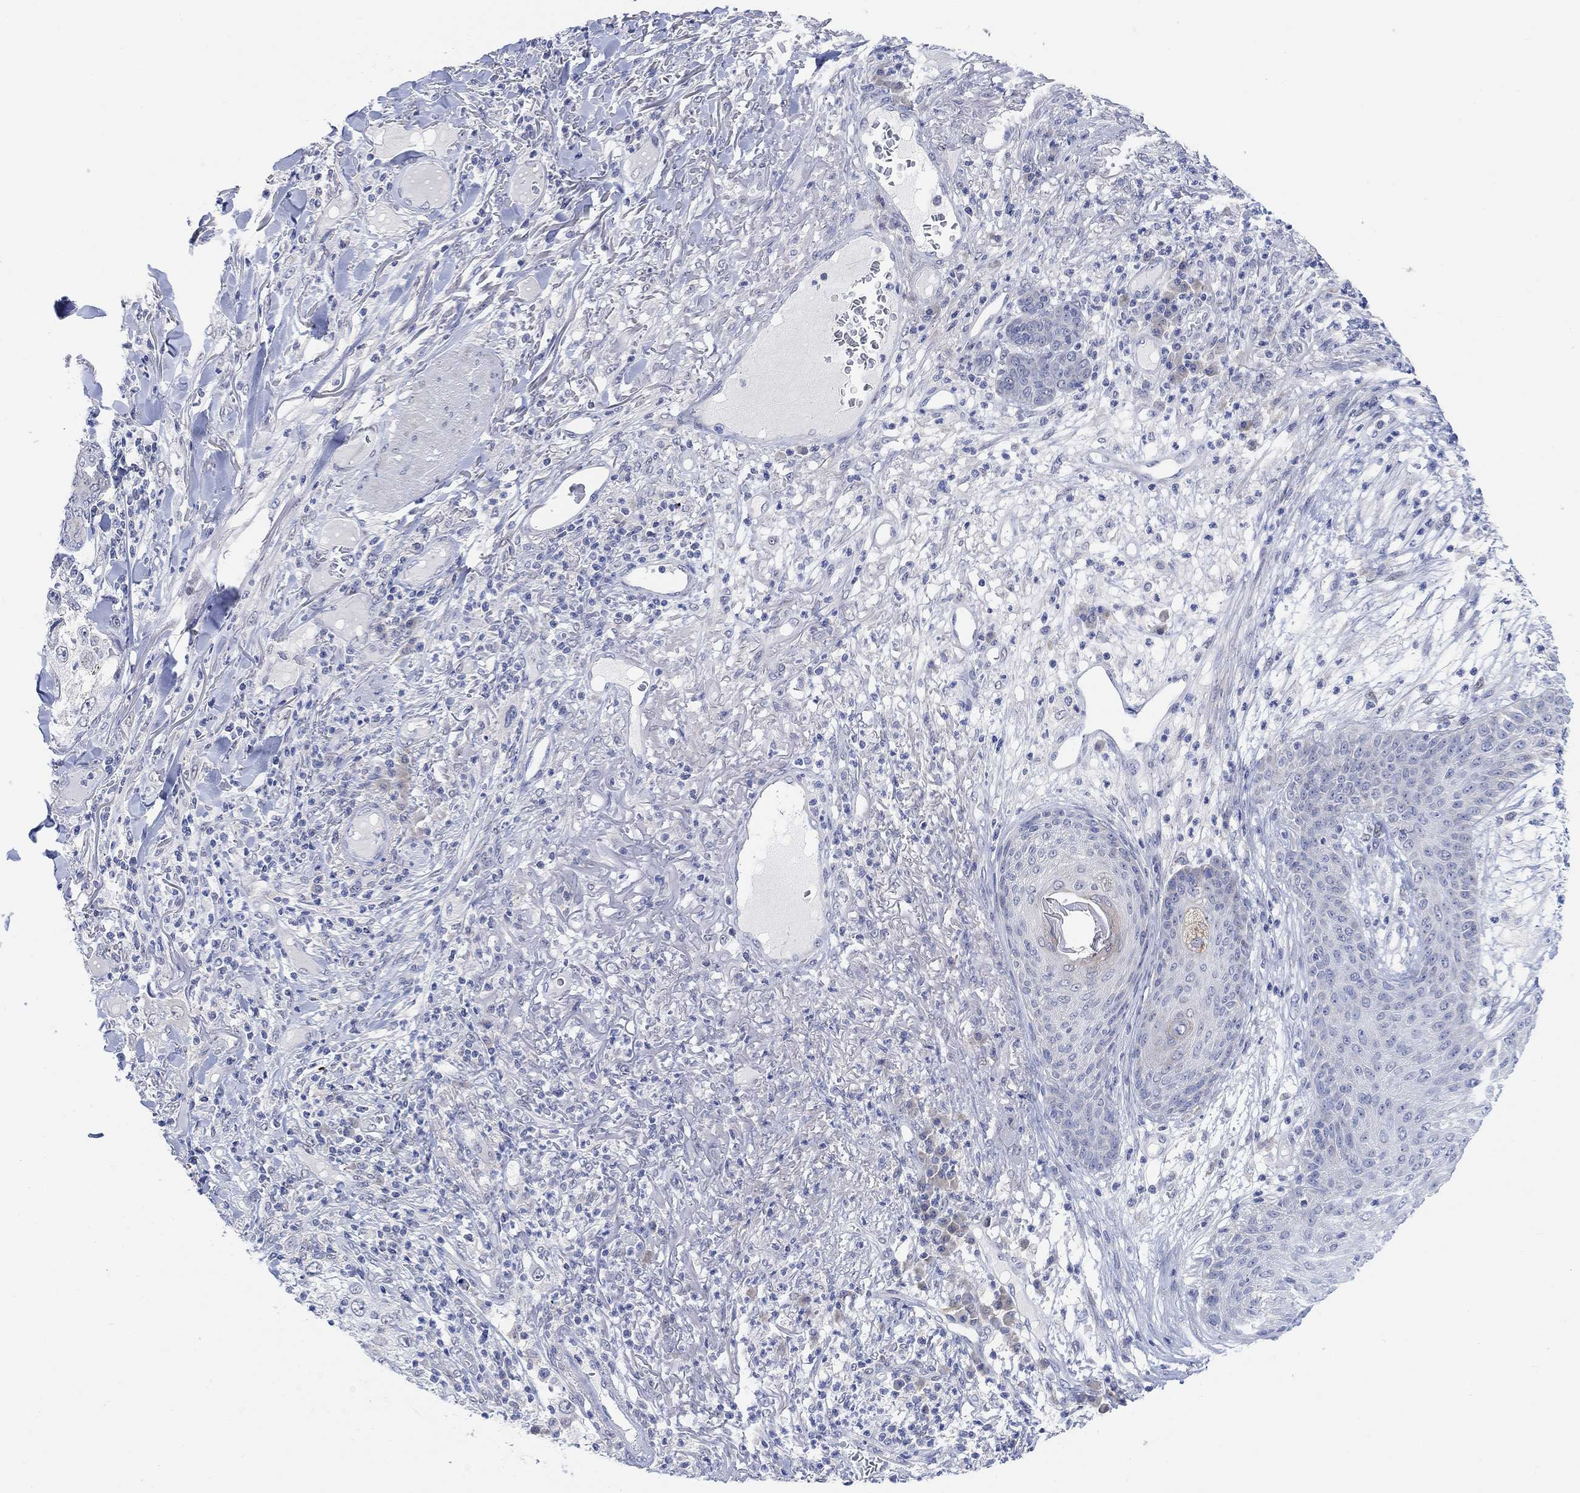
{"staining": {"intensity": "negative", "quantity": "none", "location": "none"}, "tissue": "skin cancer", "cell_type": "Tumor cells", "image_type": "cancer", "snomed": [{"axis": "morphology", "description": "Squamous cell carcinoma, NOS"}, {"axis": "topography", "description": "Skin"}], "caption": "Skin cancer was stained to show a protein in brown. There is no significant positivity in tumor cells.", "gene": "RIMS1", "patient": {"sex": "male", "age": 82}}